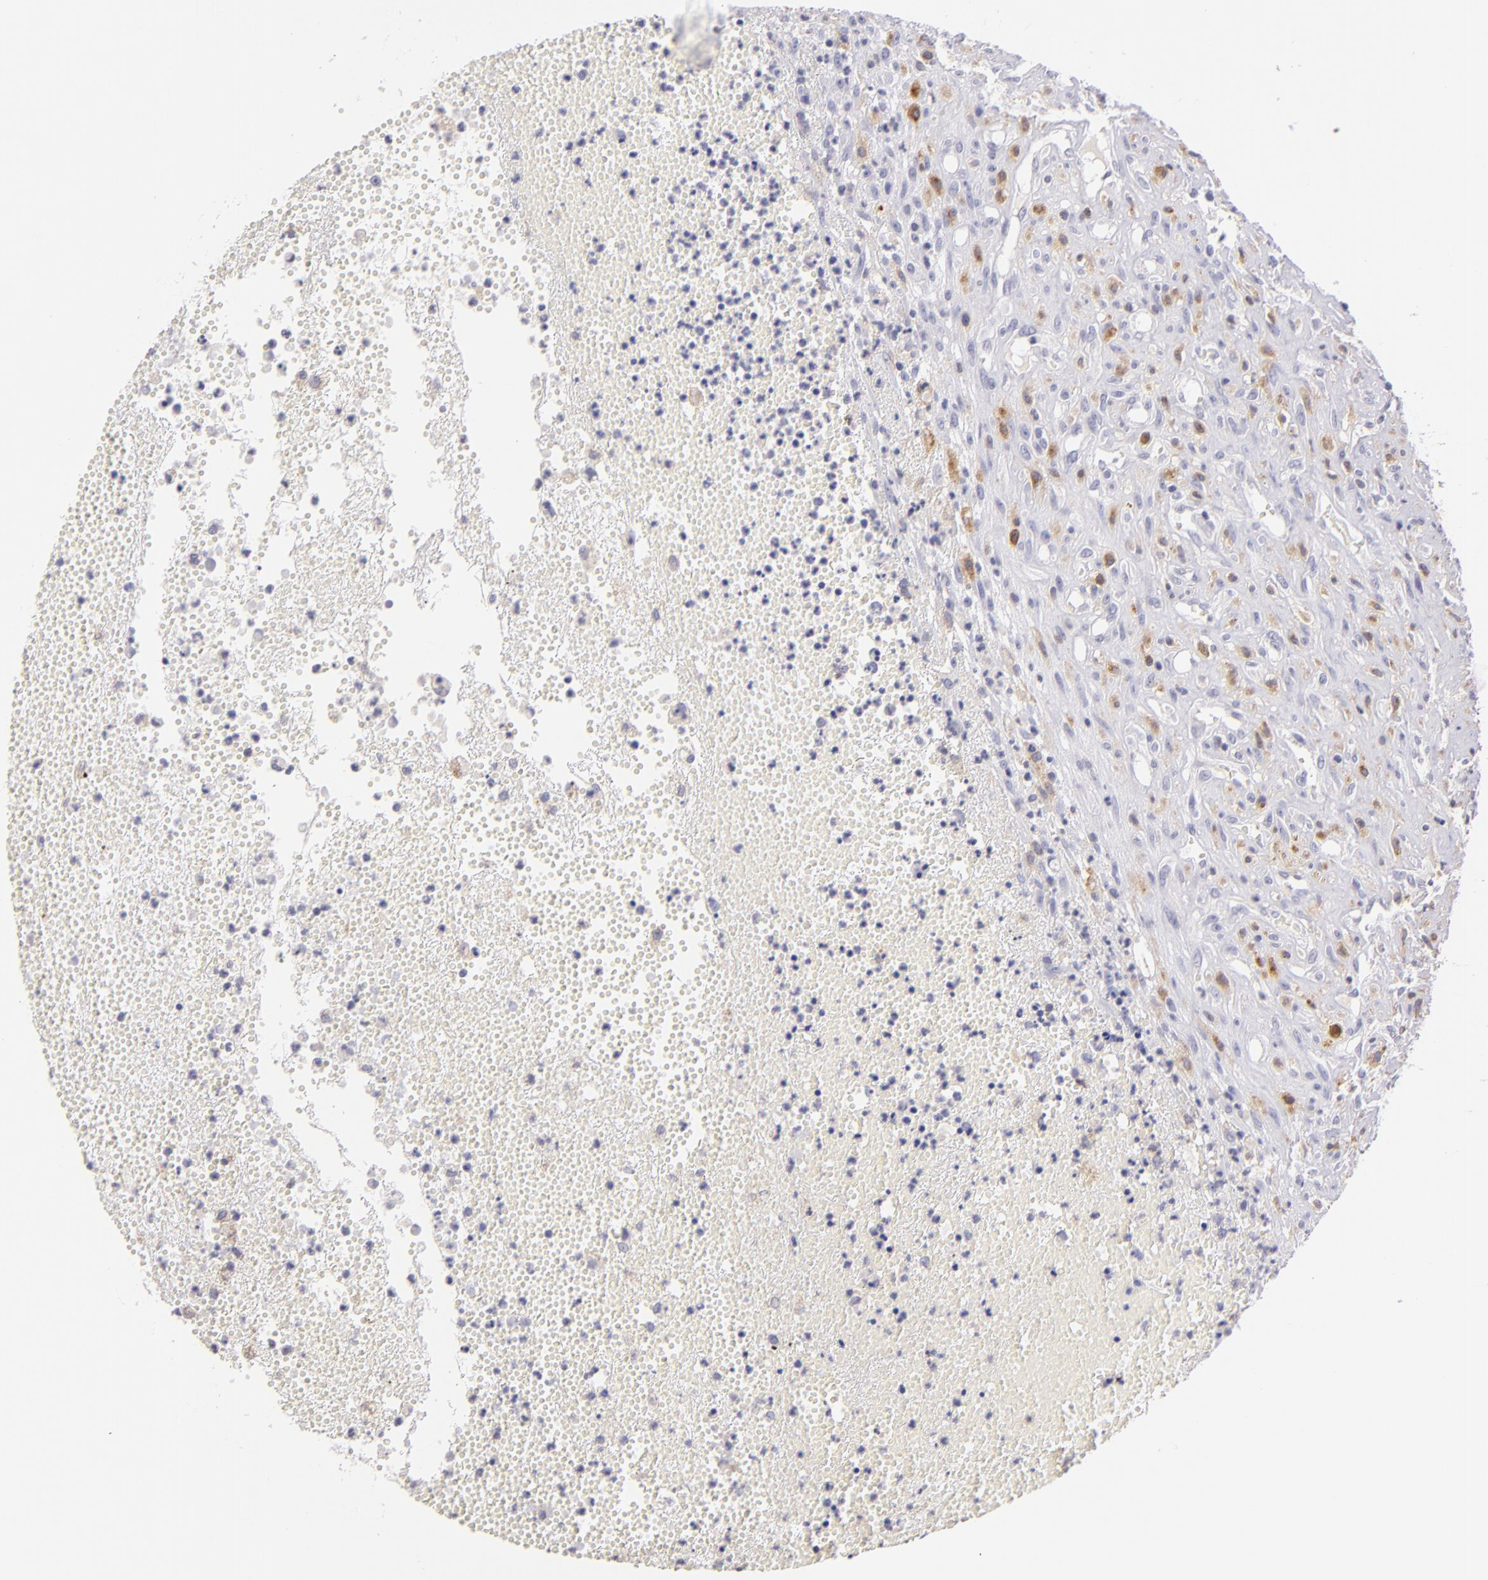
{"staining": {"intensity": "negative", "quantity": "none", "location": "none"}, "tissue": "glioma", "cell_type": "Tumor cells", "image_type": "cancer", "snomed": [{"axis": "morphology", "description": "Glioma, malignant, High grade"}, {"axis": "topography", "description": "Brain"}], "caption": "Tumor cells are negative for protein expression in human malignant high-grade glioma.", "gene": "IL2RA", "patient": {"sex": "male", "age": 66}}